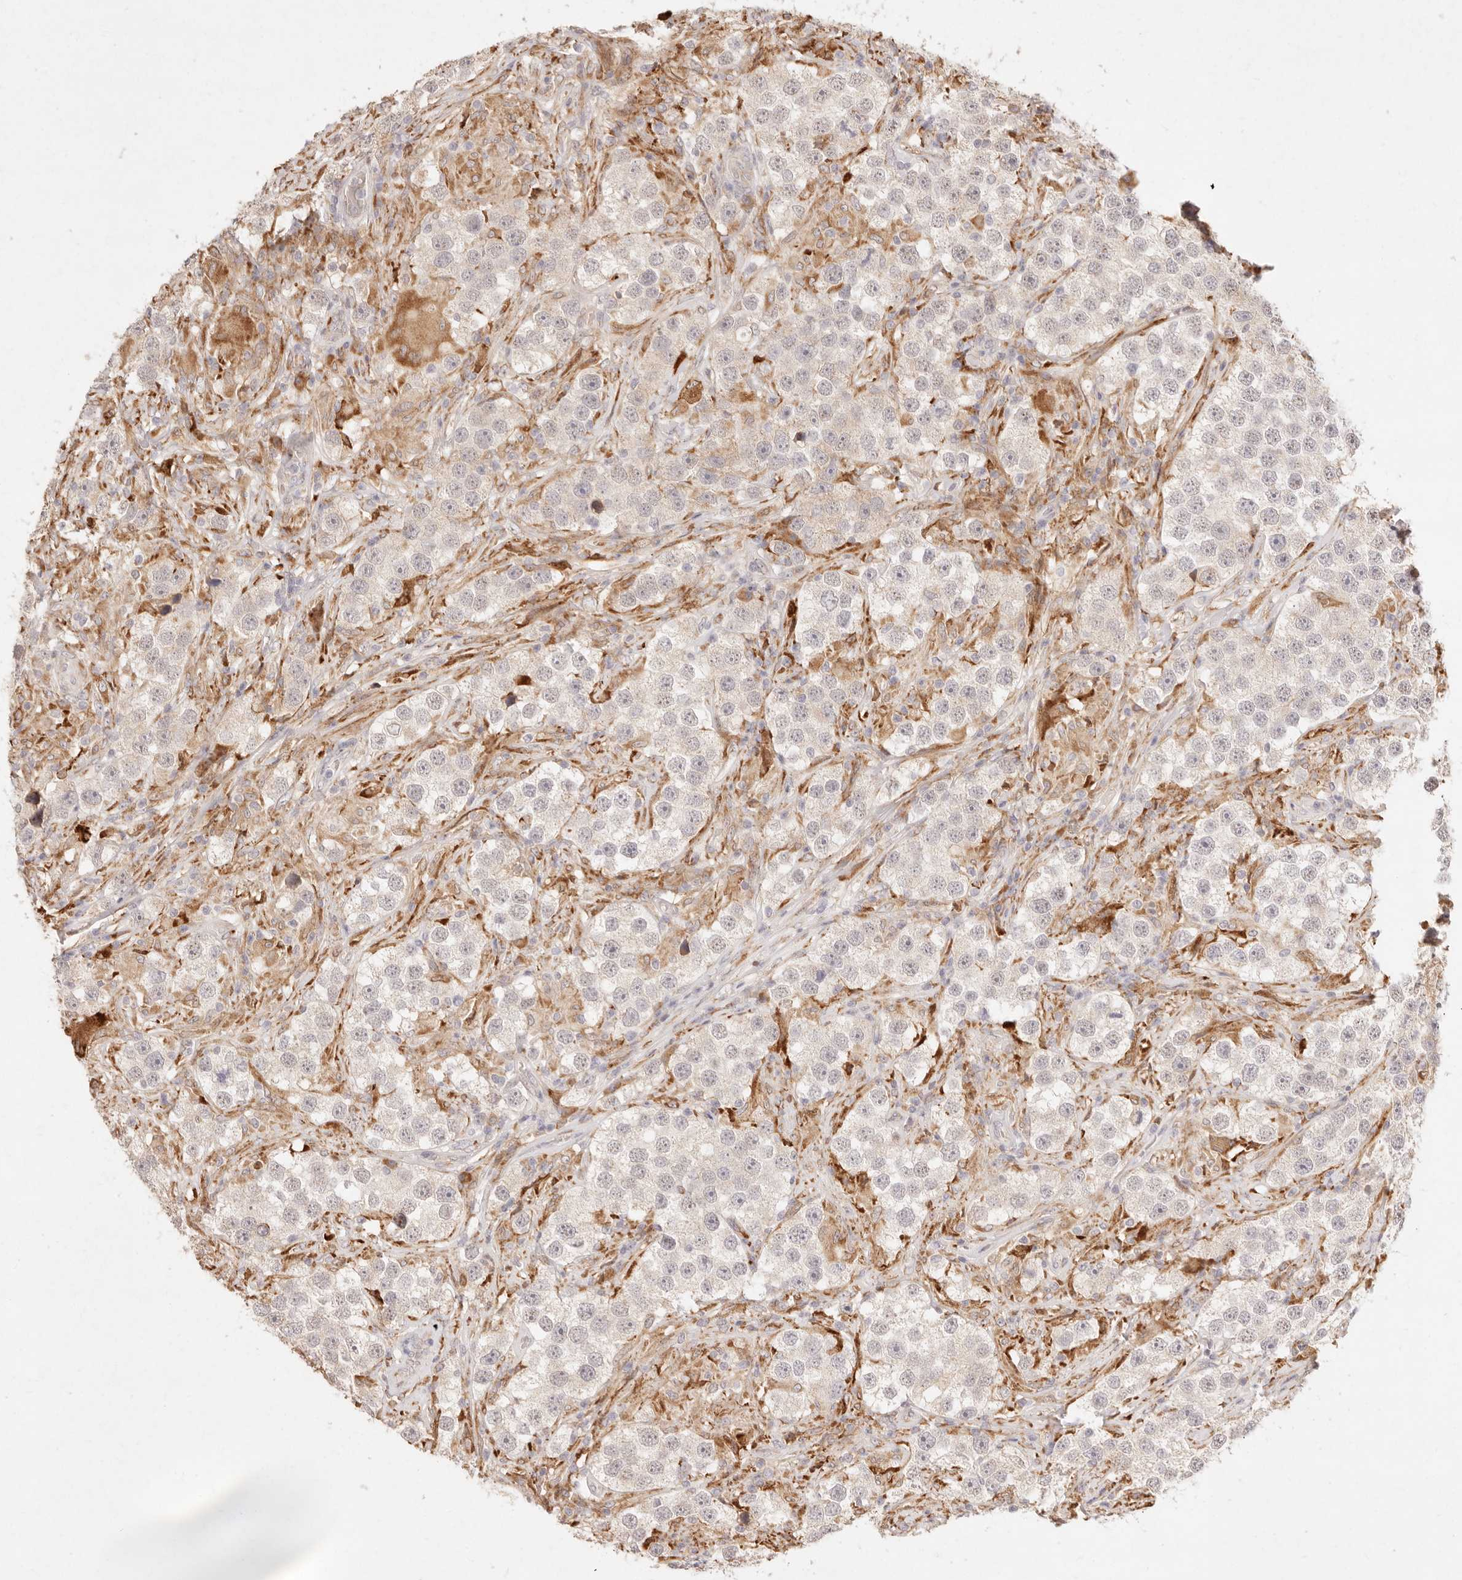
{"staining": {"intensity": "negative", "quantity": "none", "location": "none"}, "tissue": "testis cancer", "cell_type": "Tumor cells", "image_type": "cancer", "snomed": [{"axis": "morphology", "description": "Seminoma, NOS"}, {"axis": "topography", "description": "Testis"}], "caption": "This is an immunohistochemistry histopathology image of testis seminoma. There is no expression in tumor cells.", "gene": "C1orf127", "patient": {"sex": "male", "age": 49}}